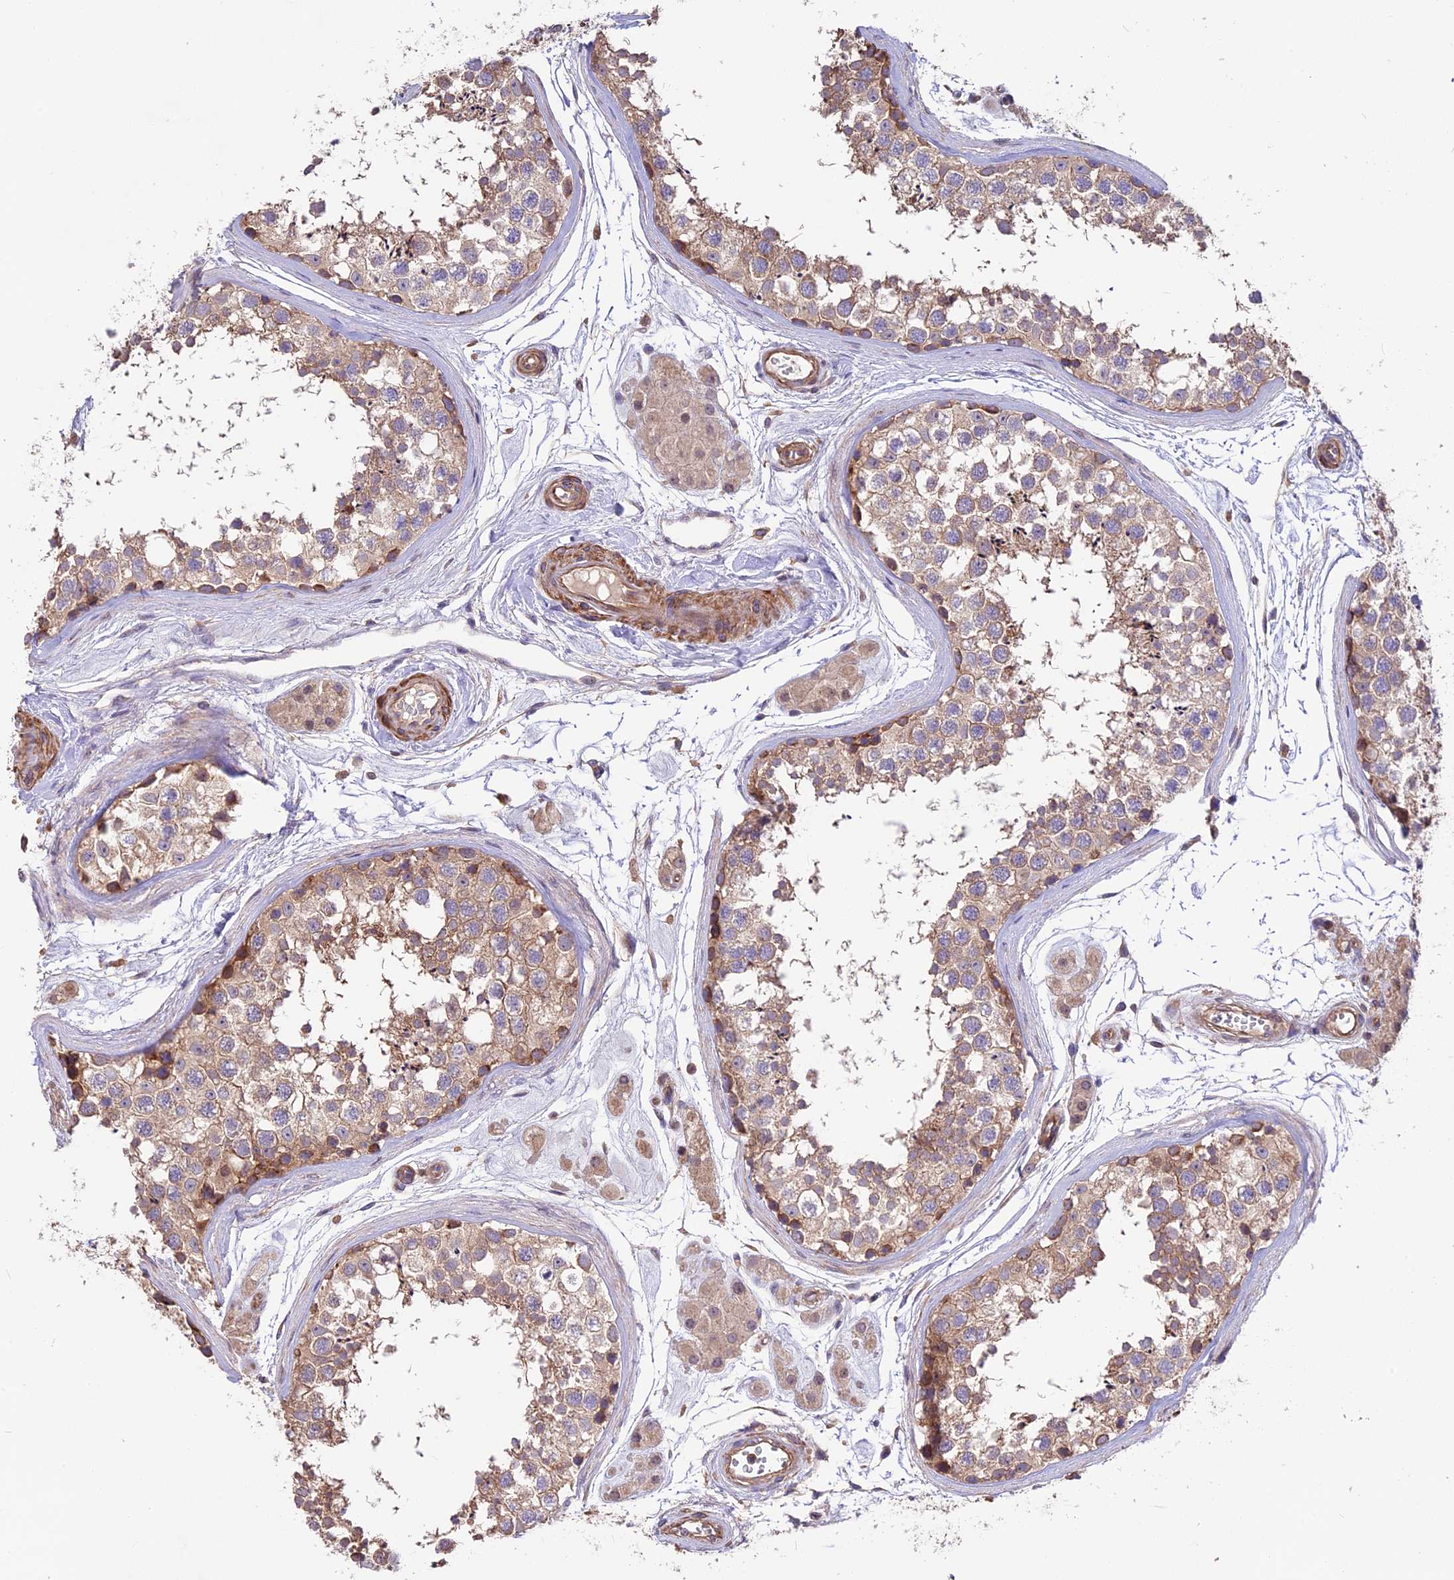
{"staining": {"intensity": "moderate", "quantity": "25%-75%", "location": "cytoplasmic/membranous"}, "tissue": "testis", "cell_type": "Cells in seminiferous ducts", "image_type": "normal", "snomed": [{"axis": "morphology", "description": "Normal tissue, NOS"}, {"axis": "topography", "description": "Testis"}], "caption": "Immunohistochemistry photomicrograph of benign testis: human testis stained using immunohistochemistry (IHC) exhibits medium levels of moderate protein expression localized specifically in the cytoplasmic/membranous of cells in seminiferous ducts, appearing as a cytoplasmic/membranous brown color.", "gene": "ANO3", "patient": {"sex": "male", "age": 56}}